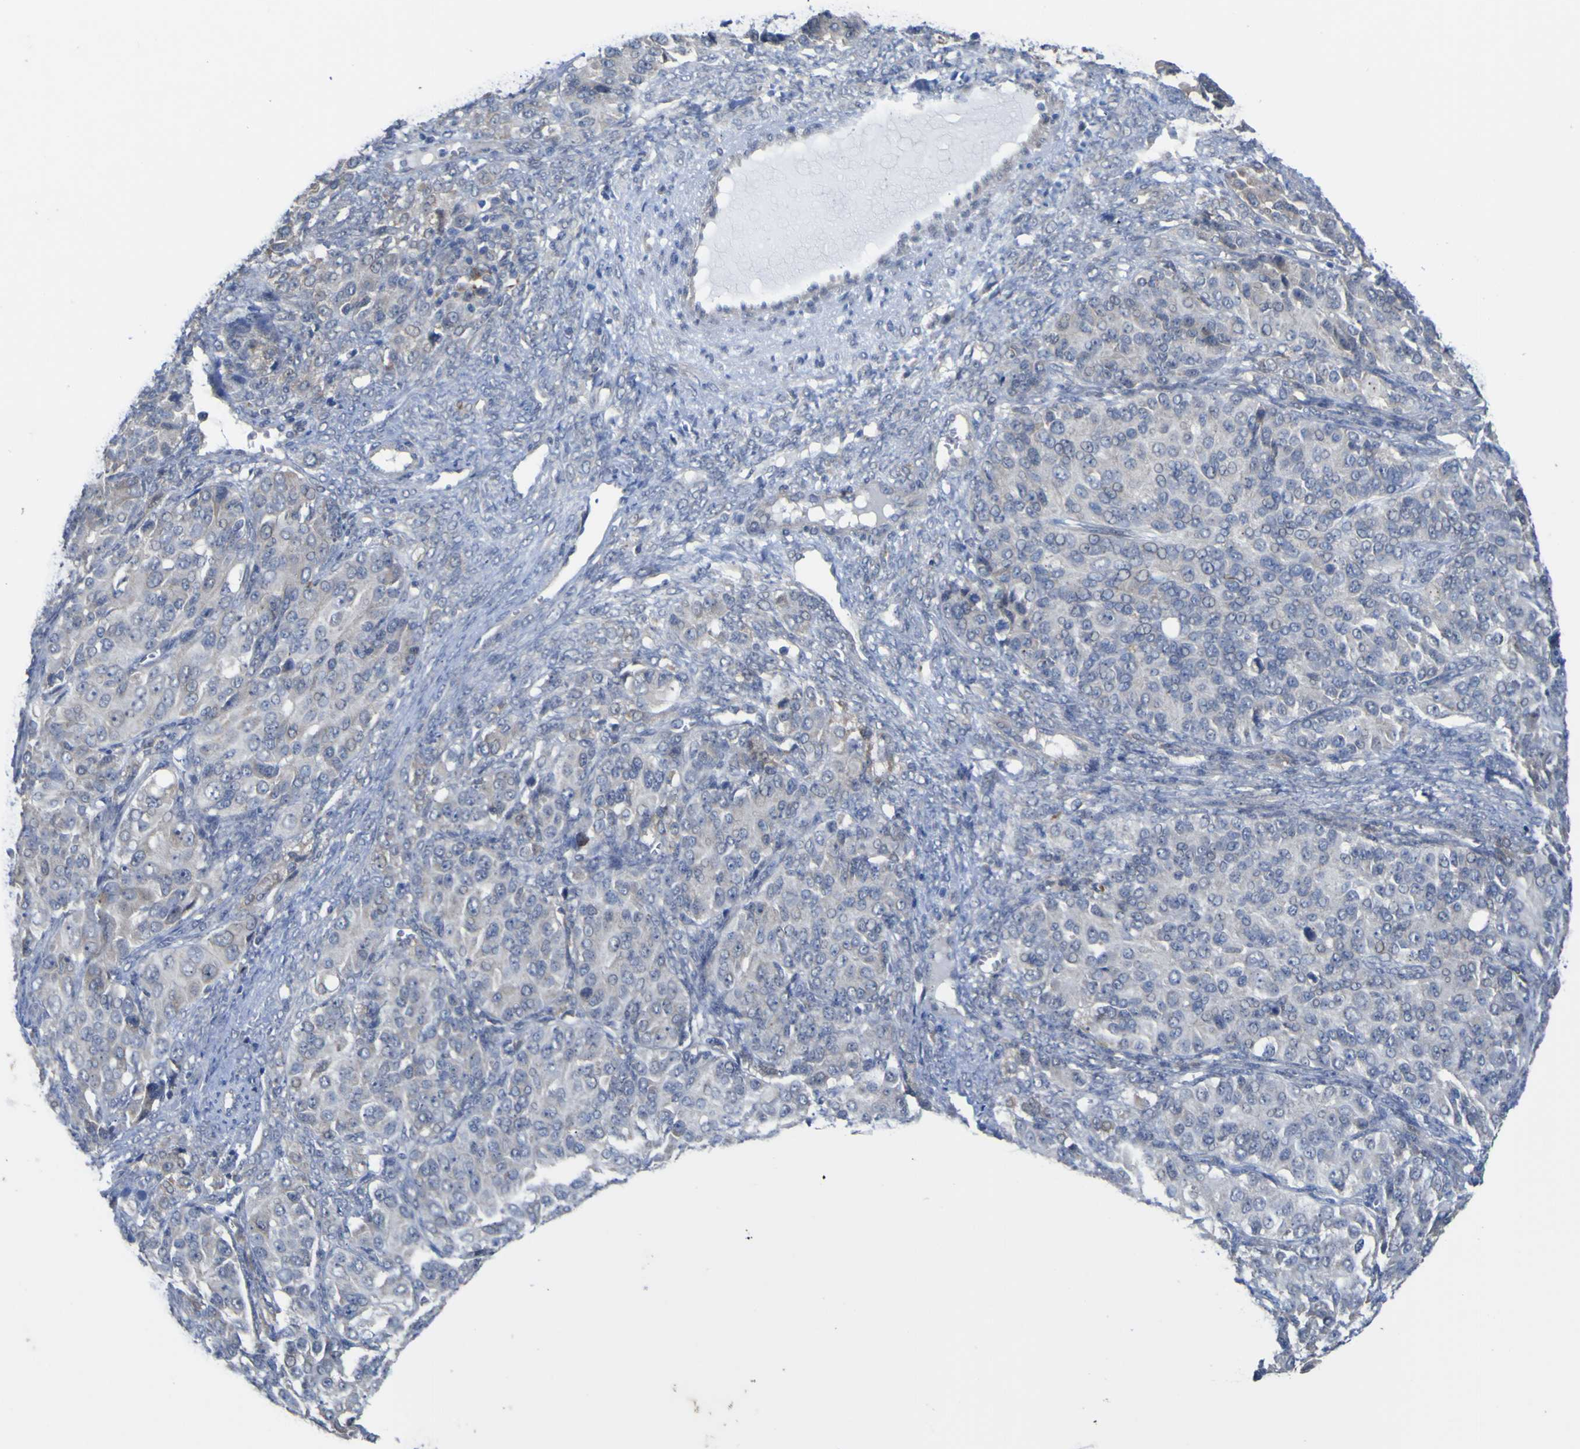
{"staining": {"intensity": "negative", "quantity": "none", "location": "none"}, "tissue": "ovarian cancer", "cell_type": "Tumor cells", "image_type": "cancer", "snomed": [{"axis": "morphology", "description": "Carcinoma, endometroid"}, {"axis": "topography", "description": "Ovary"}], "caption": "Tumor cells show no significant staining in ovarian endometroid carcinoma.", "gene": "TNFRSF11A", "patient": {"sex": "female", "age": 51}}